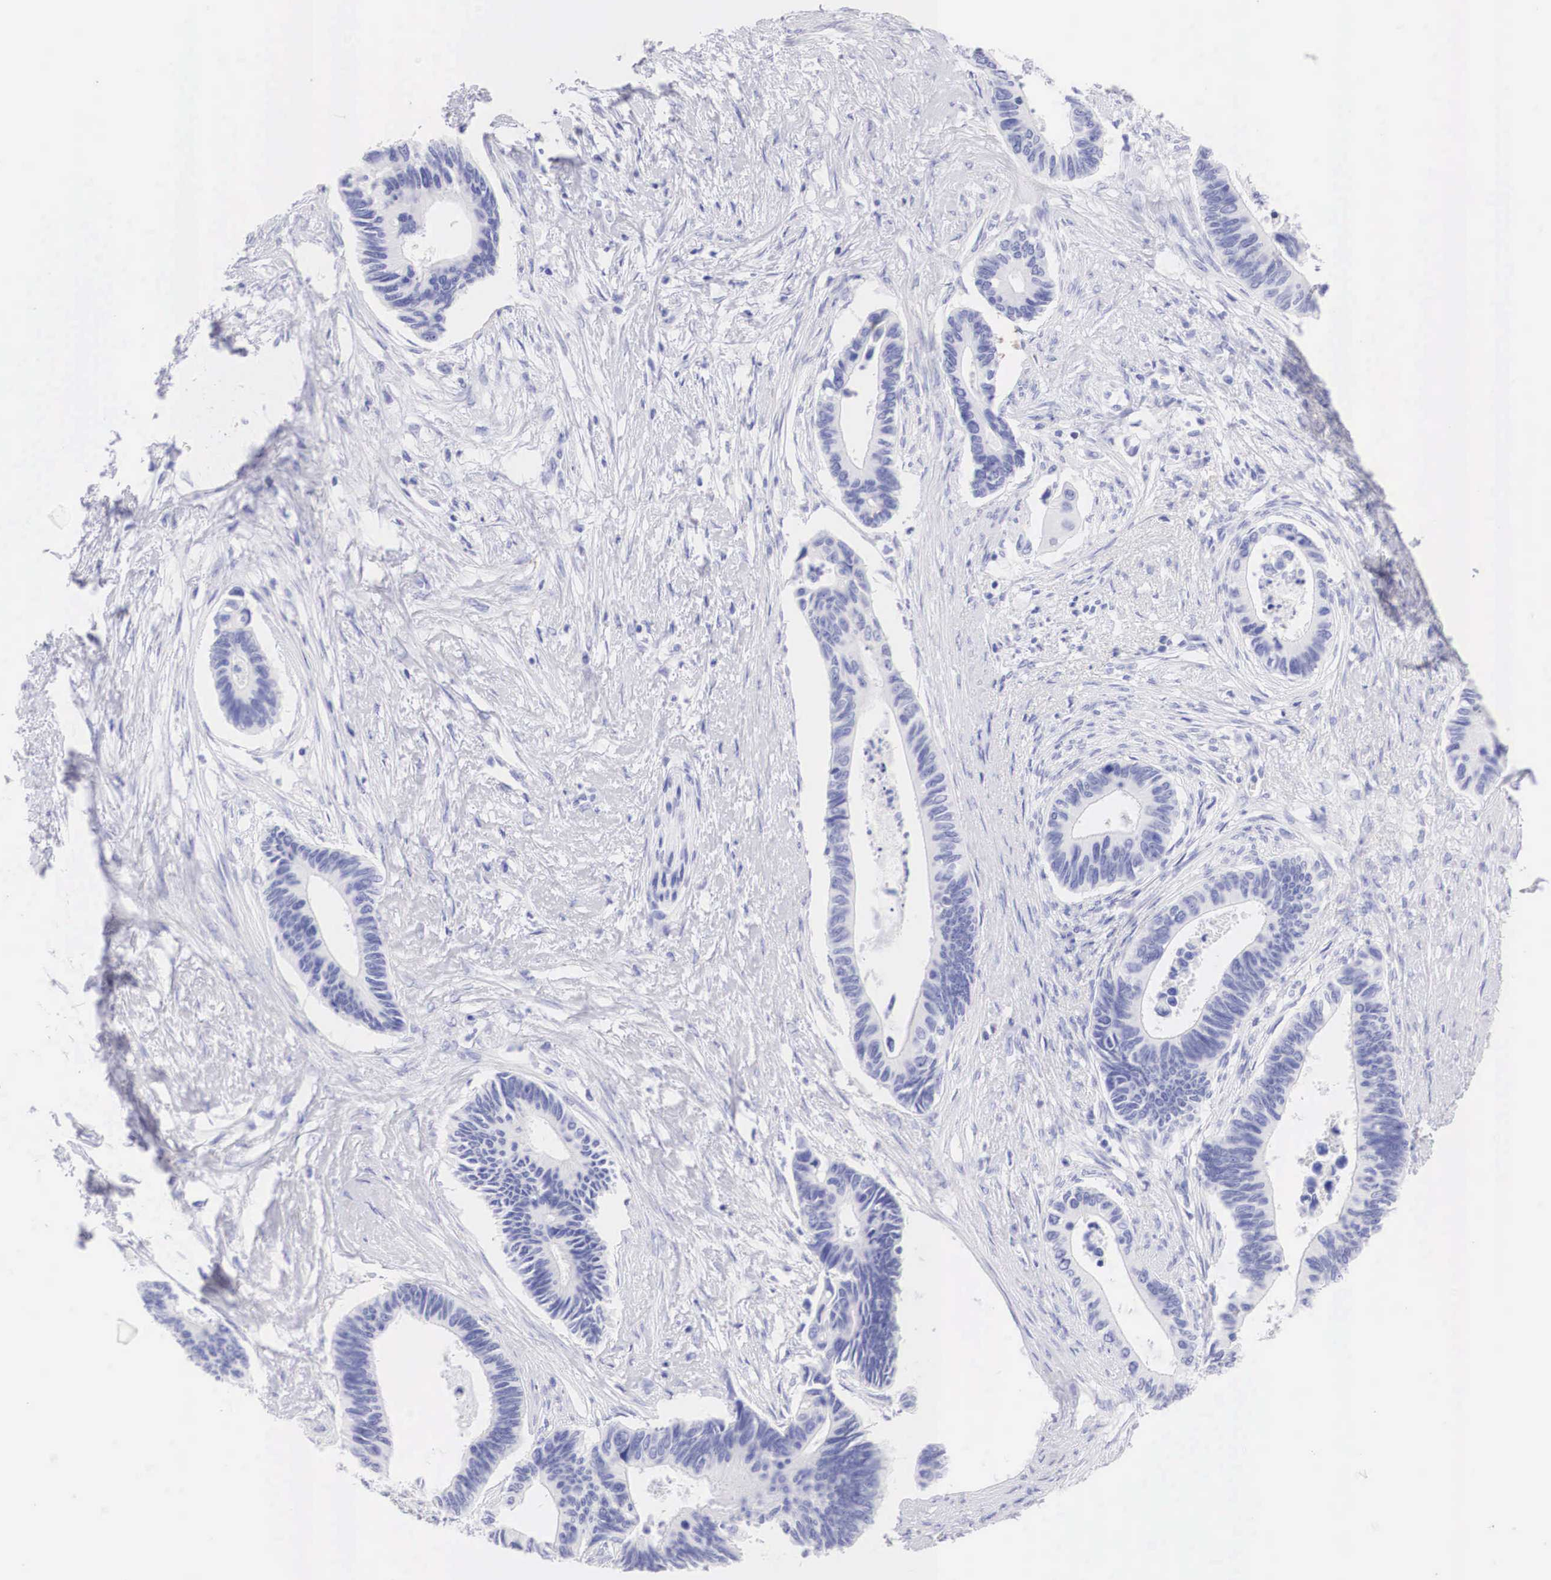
{"staining": {"intensity": "negative", "quantity": "none", "location": "none"}, "tissue": "pancreatic cancer", "cell_type": "Tumor cells", "image_type": "cancer", "snomed": [{"axis": "morphology", "description": "Adenocarcinoma, NOS"}, {"axis": "topography", "description": "Pancreas"}], "caption": "The image demonstrates no significant positivity in tumor cells of pancreatic cancer (adenocarcinoma).", "gene": "TYR", "patient": {"sex": "female", "age": 70}}